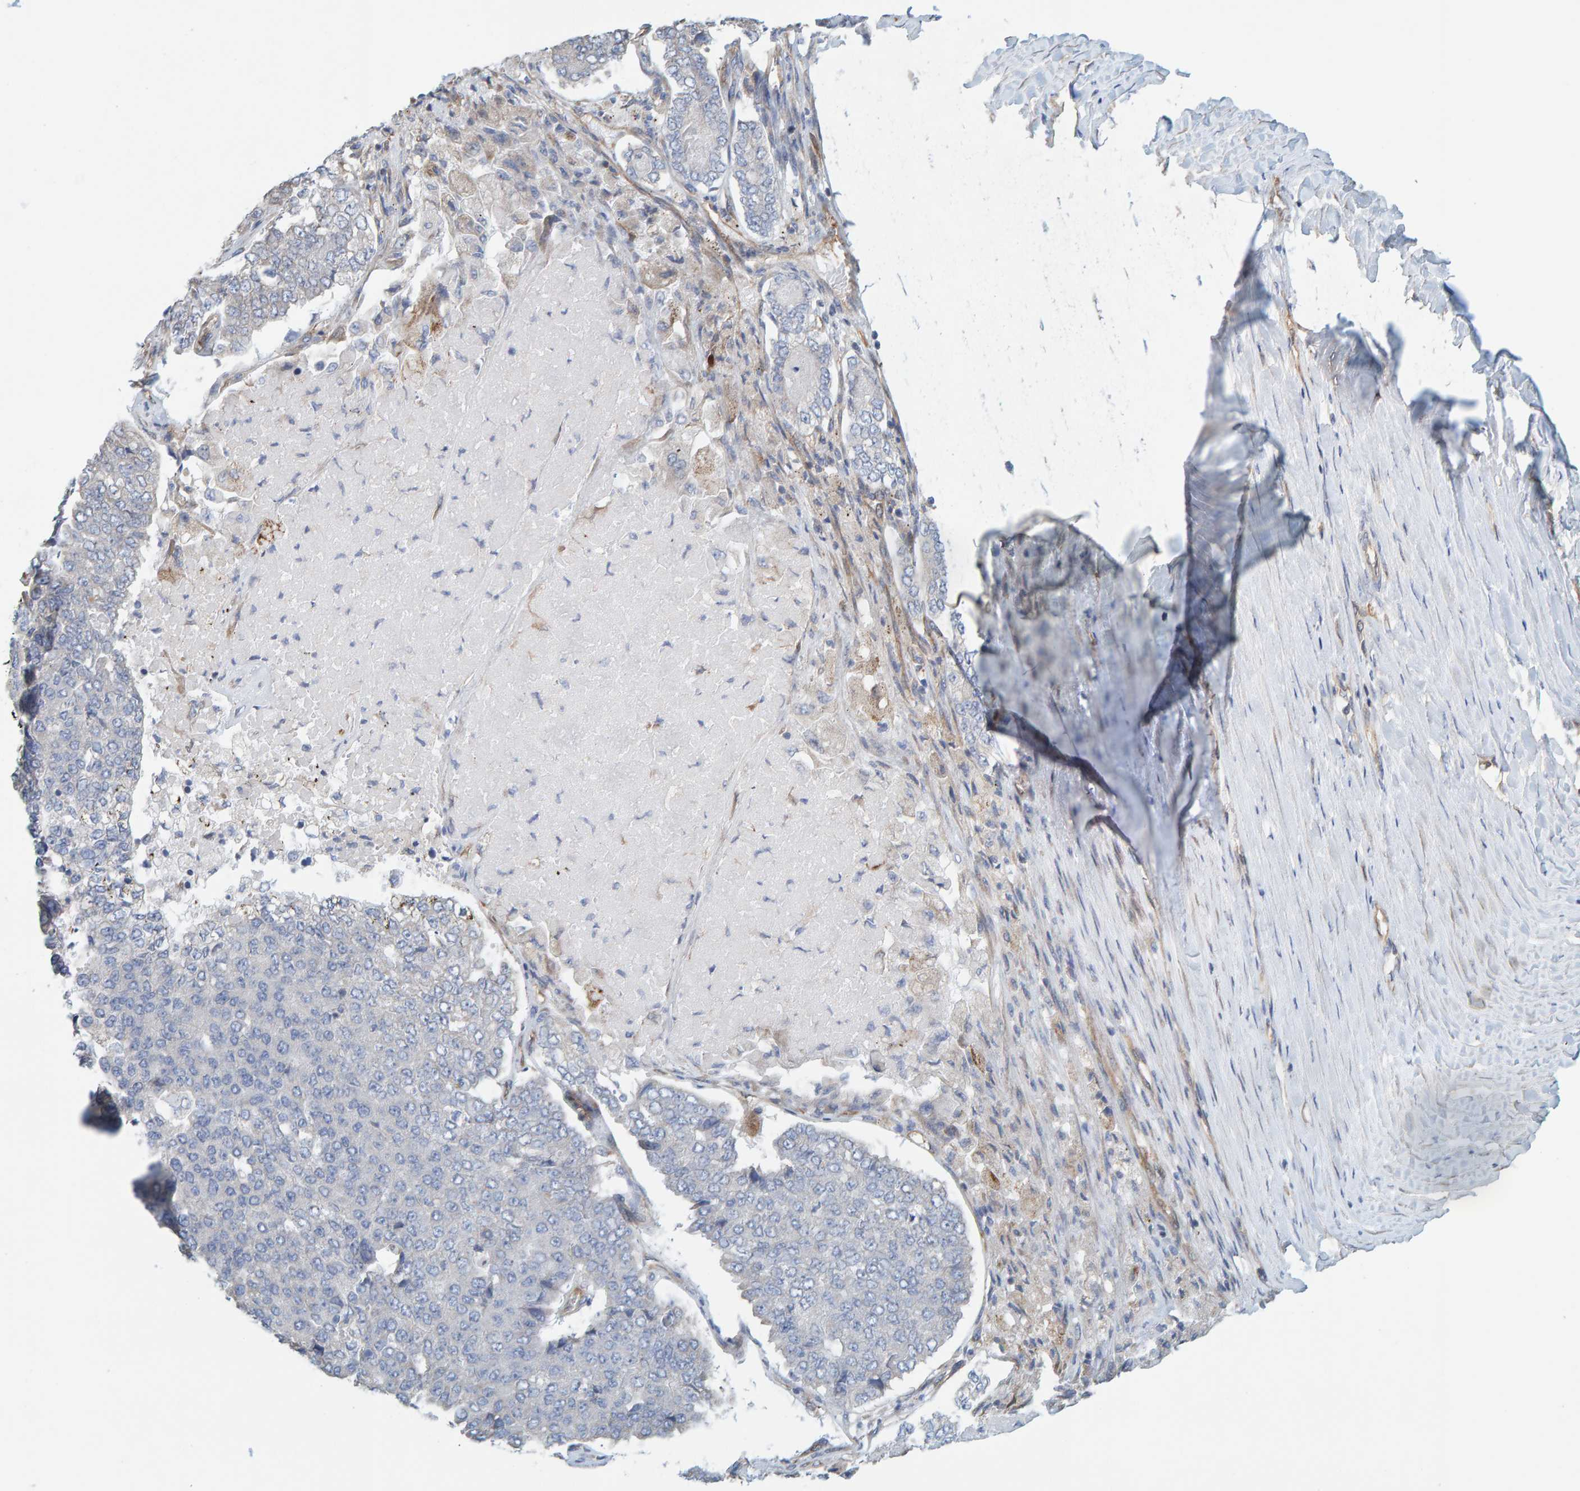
{"staining": {"intensity": "negative", "quantity": "none", "location": "none"}, "tissue": "pancreatic cancer", "cell_type": "Tumor cells", "image_type": "cancer", "snomed": [{"axis": "morphology", "description": "Adenocarcinoma, NOS"}, {"axis": "topography", "description": "Pancreas"}], "caption": "Tumor cells show no significant staining in pancreatic cancer (adenocarcinoma). (DAB immunohistochemistry (IHC) with hematoxylin counter stain).", "gene": "PRKD2", "patient": {"sex": "male", "age": 50}}